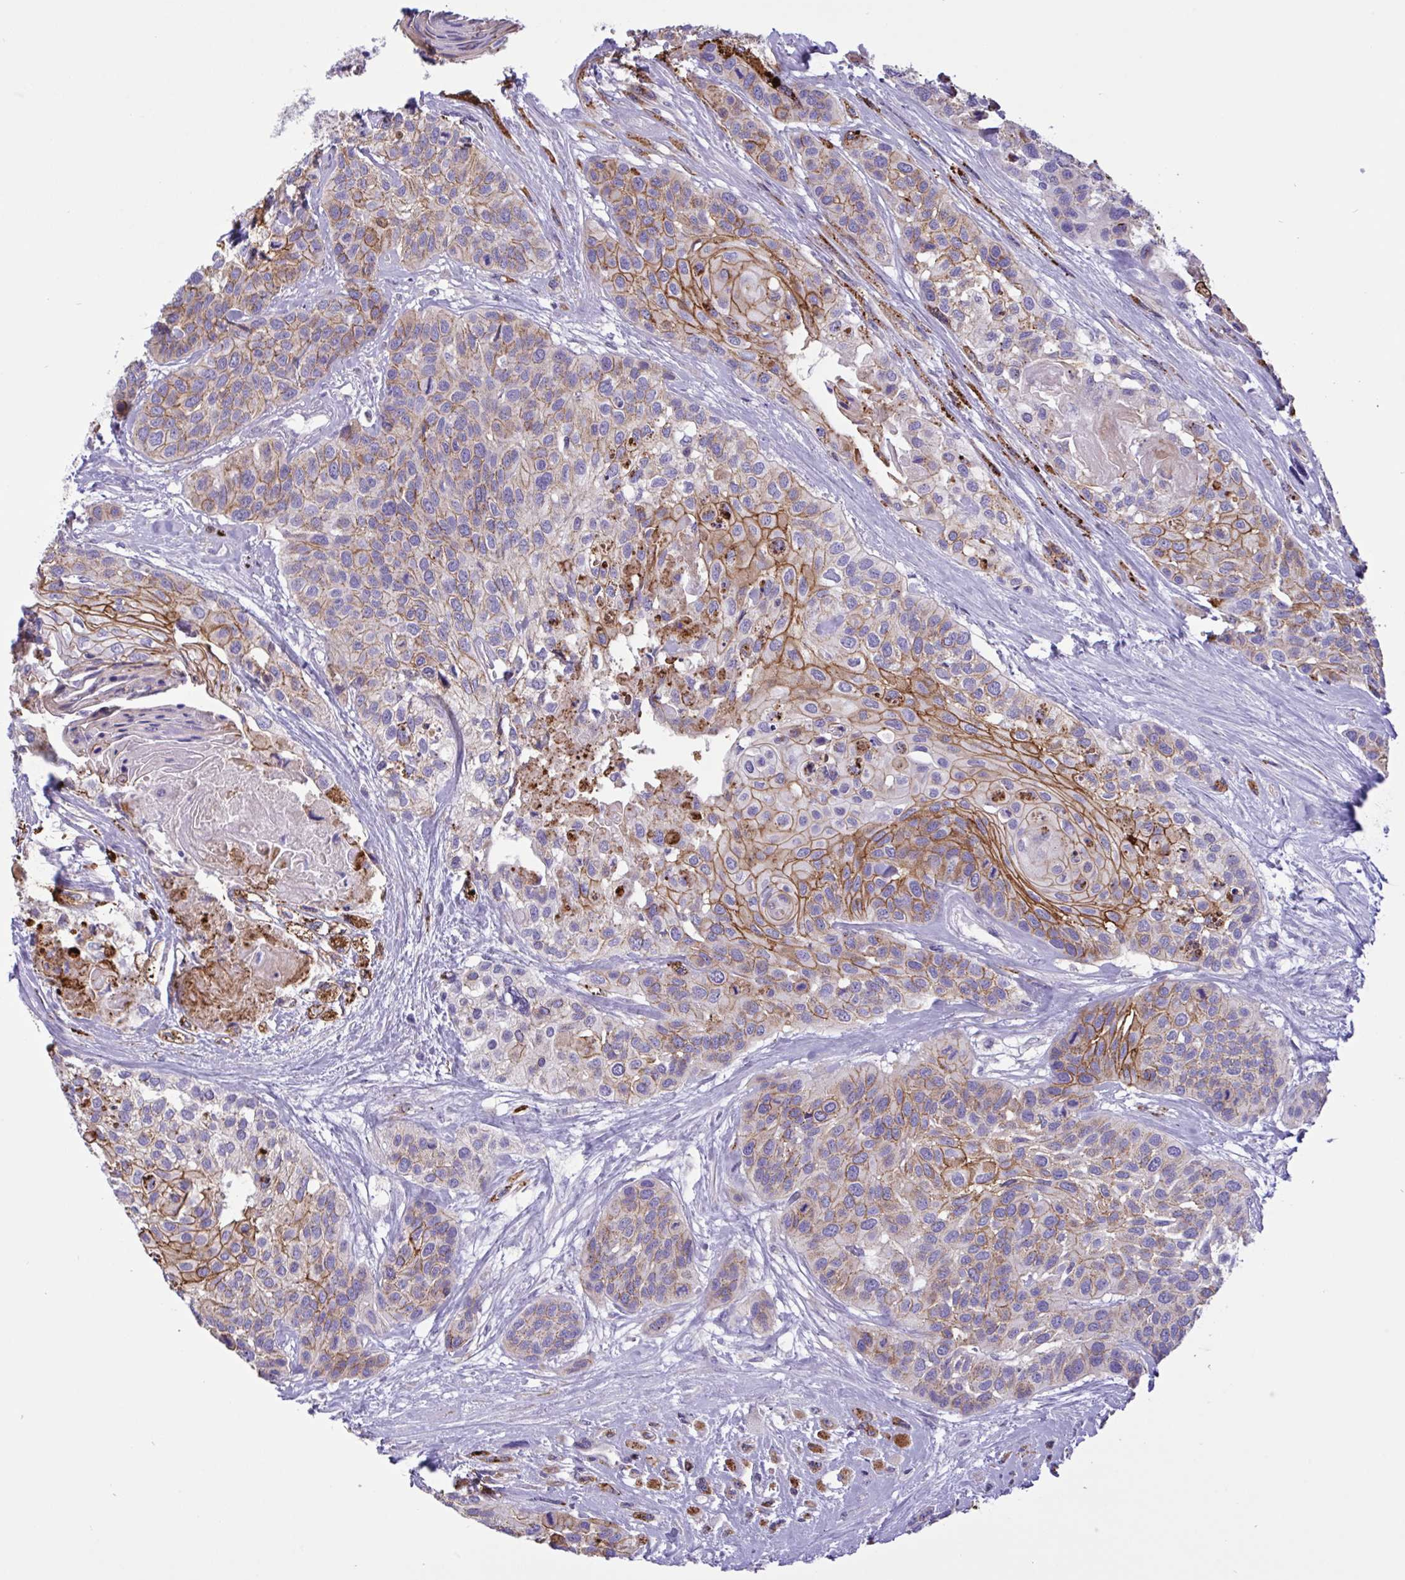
{"staining": {"intensity": "moderate", "quantity": "25%-75%", "location": "cytoplasmic/membranous"}, "tissue": "head and neck cancer", "cell_type": "Tumor cells", "image_type": "cancer", "snomed": [{"axis": "morphology", "description": "Squamous cell carcinoma, NOS"}, {"axis": "topography", "description": "Head-Neck"}], "caption": "IHC image of human squamous cell carcinoma (head and neck) stained for a protein (brown), which demonstrates medium levels of moderate cytoplasmic/membranous expression in about 25%-75% of tumor cells.", "gene": "DSC3", "patient": {"sex": "female", "age": 50}}